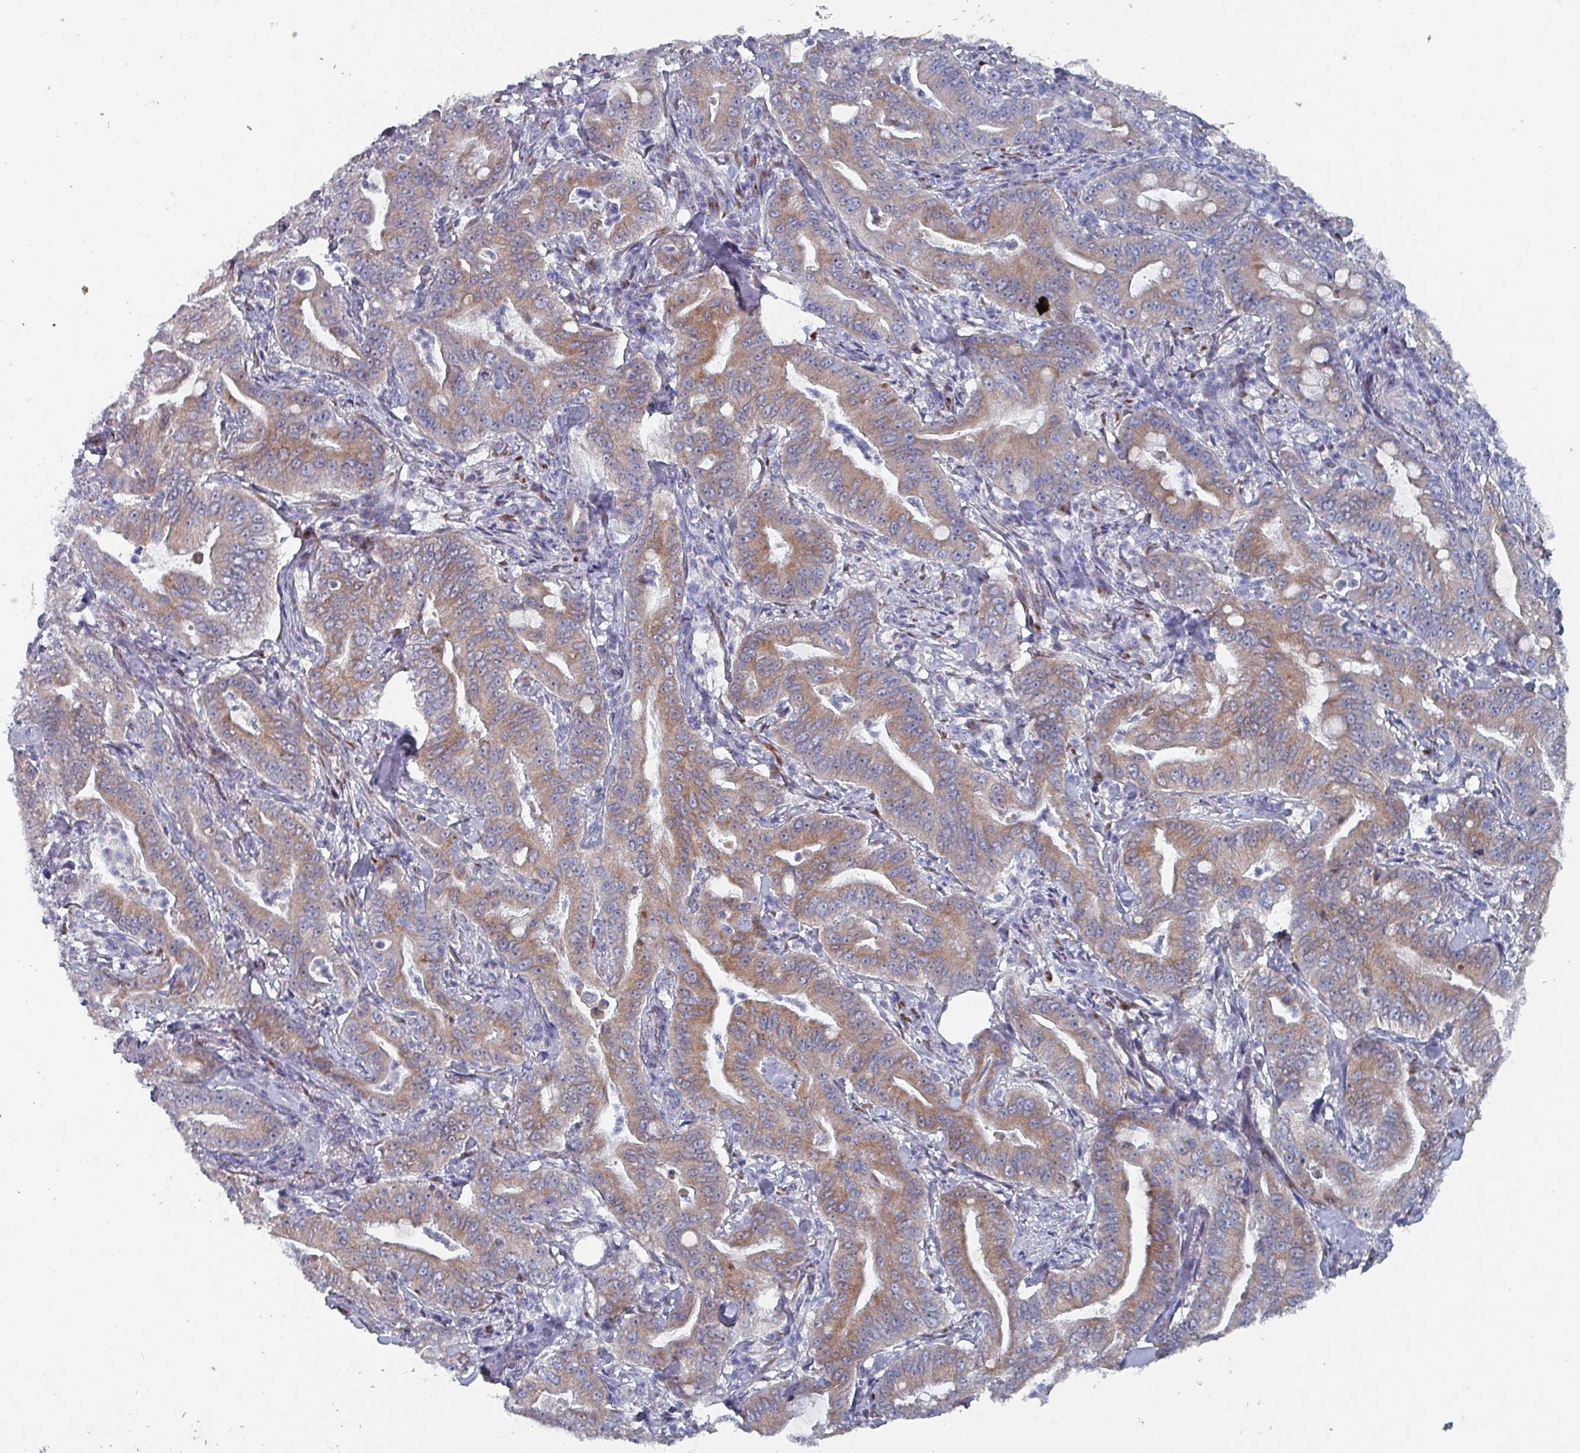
{"staining": {"intensity": "moderate", "quantity": ">75%", "location": "cytoplasmic/membranous"}, "tissue": "pancreatic cancer", "cell_type": "Tumor cells", "image_type": "cancer", "snomed": [{"axis": "morphology", "description": "Adenocarcinoma, NOS"}, {"axis": "topography", "description": "Pancreas"}], "caption": "Adenocarcinoma (pancreatic) stained with DAB (3,3'-diaminobenzidine) immunohistochemistry (IHC) displays medium levels of moderate cytoplasmic/membranous expression in about >75% of tumor cells. The protein is shown in brown color, while the nuclei are stained blue.", "gene": "DRD5", "patient": {"sex": "male", "age": 71}}